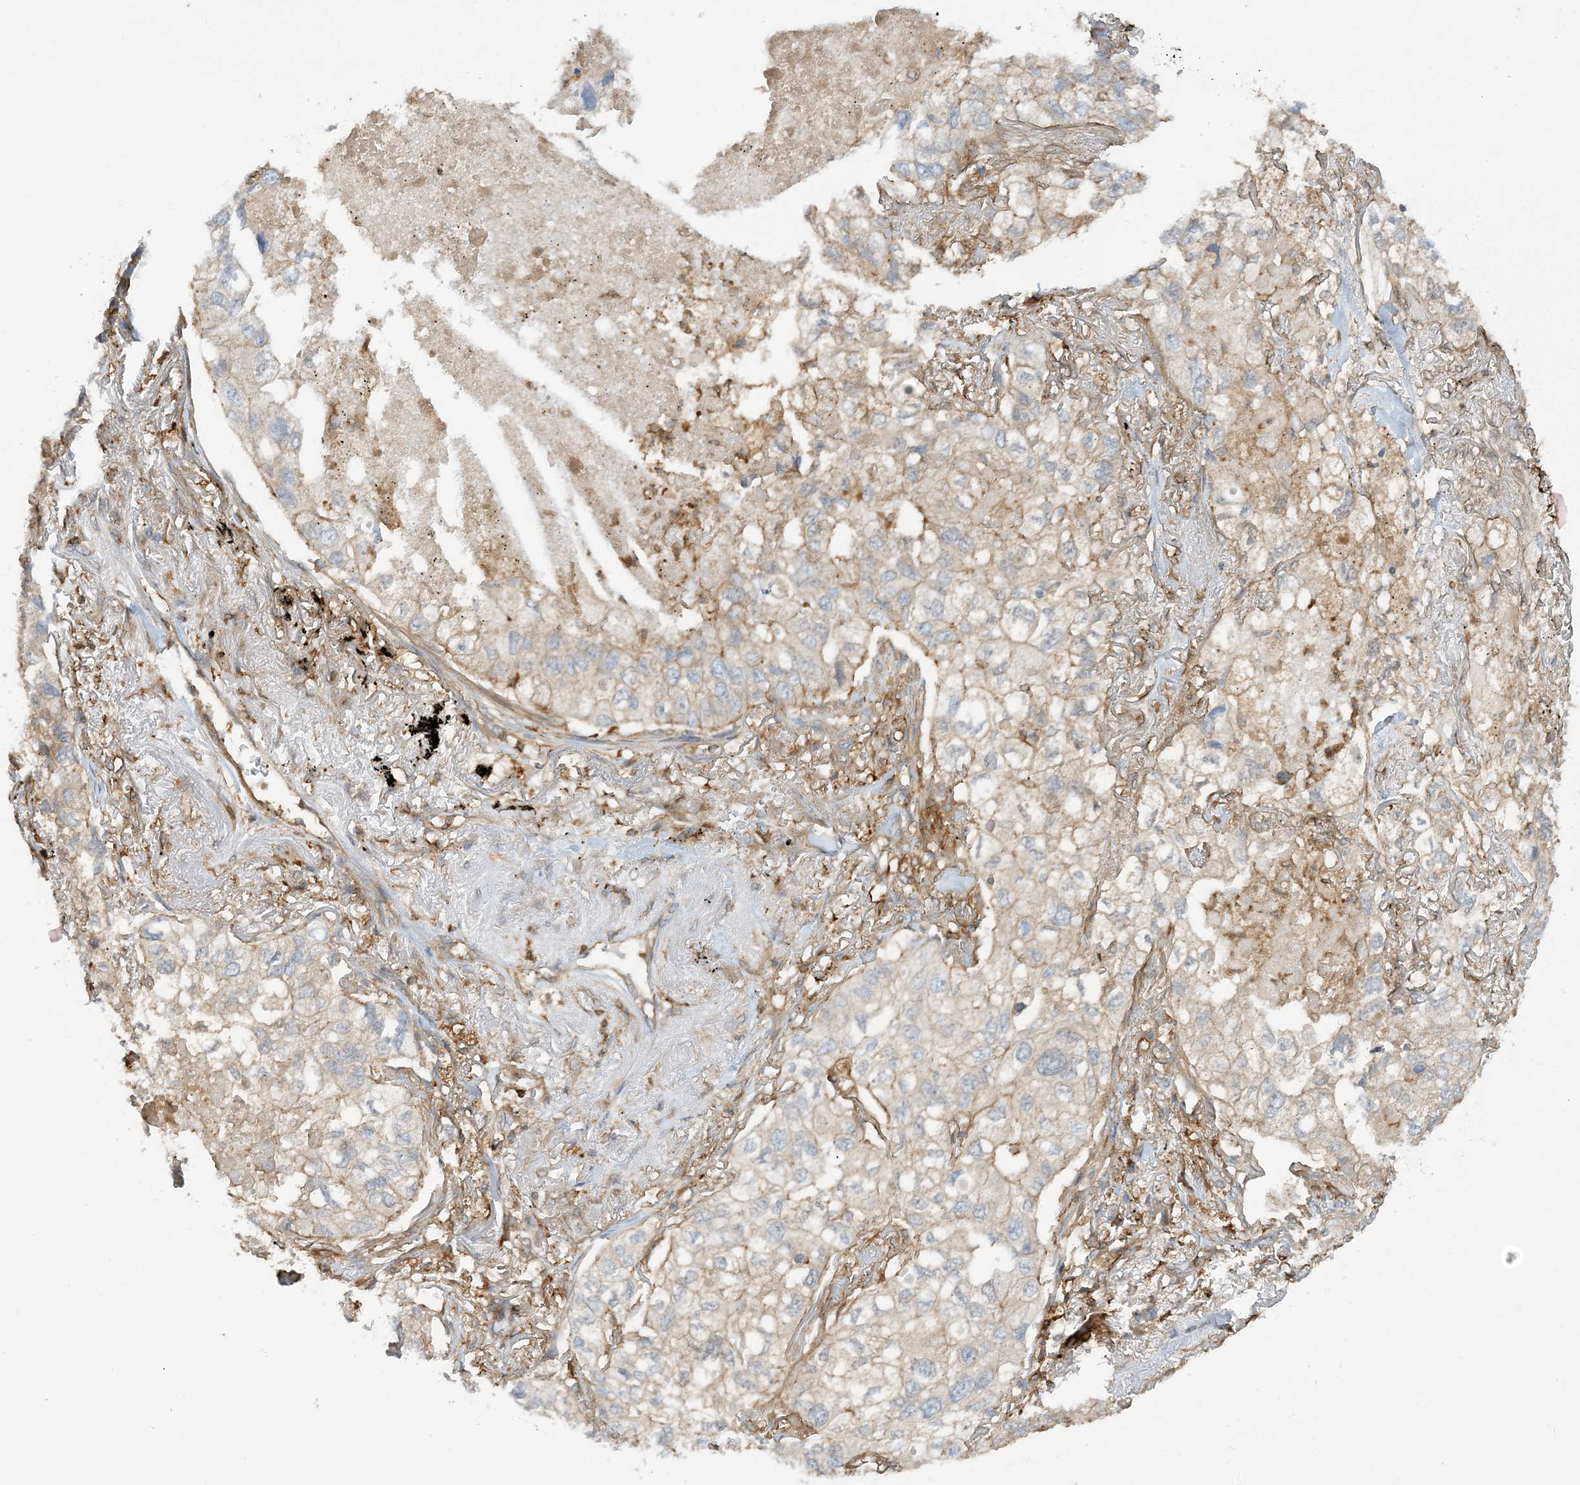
{"staining": {"intensity": "weak", "quantity": "<25%", "location": "cytoplasmic/membranous"}, "tissue": "lung cancer", "cell_type": "Tumor cells", "image_type": "cancer", "snomed": [{"axis": "morphology", "description": "Adenocarcinoma, NOS"}, {"axis": "topography", "description": "Lung"}], "caption": "This is a photomicrograph of immunohistochemistry staining of lung adenocarcinoma, which shows no staining in tumor cells.", "gene": "CAPZB", "patient": {"sex": "male", "age": 65}}